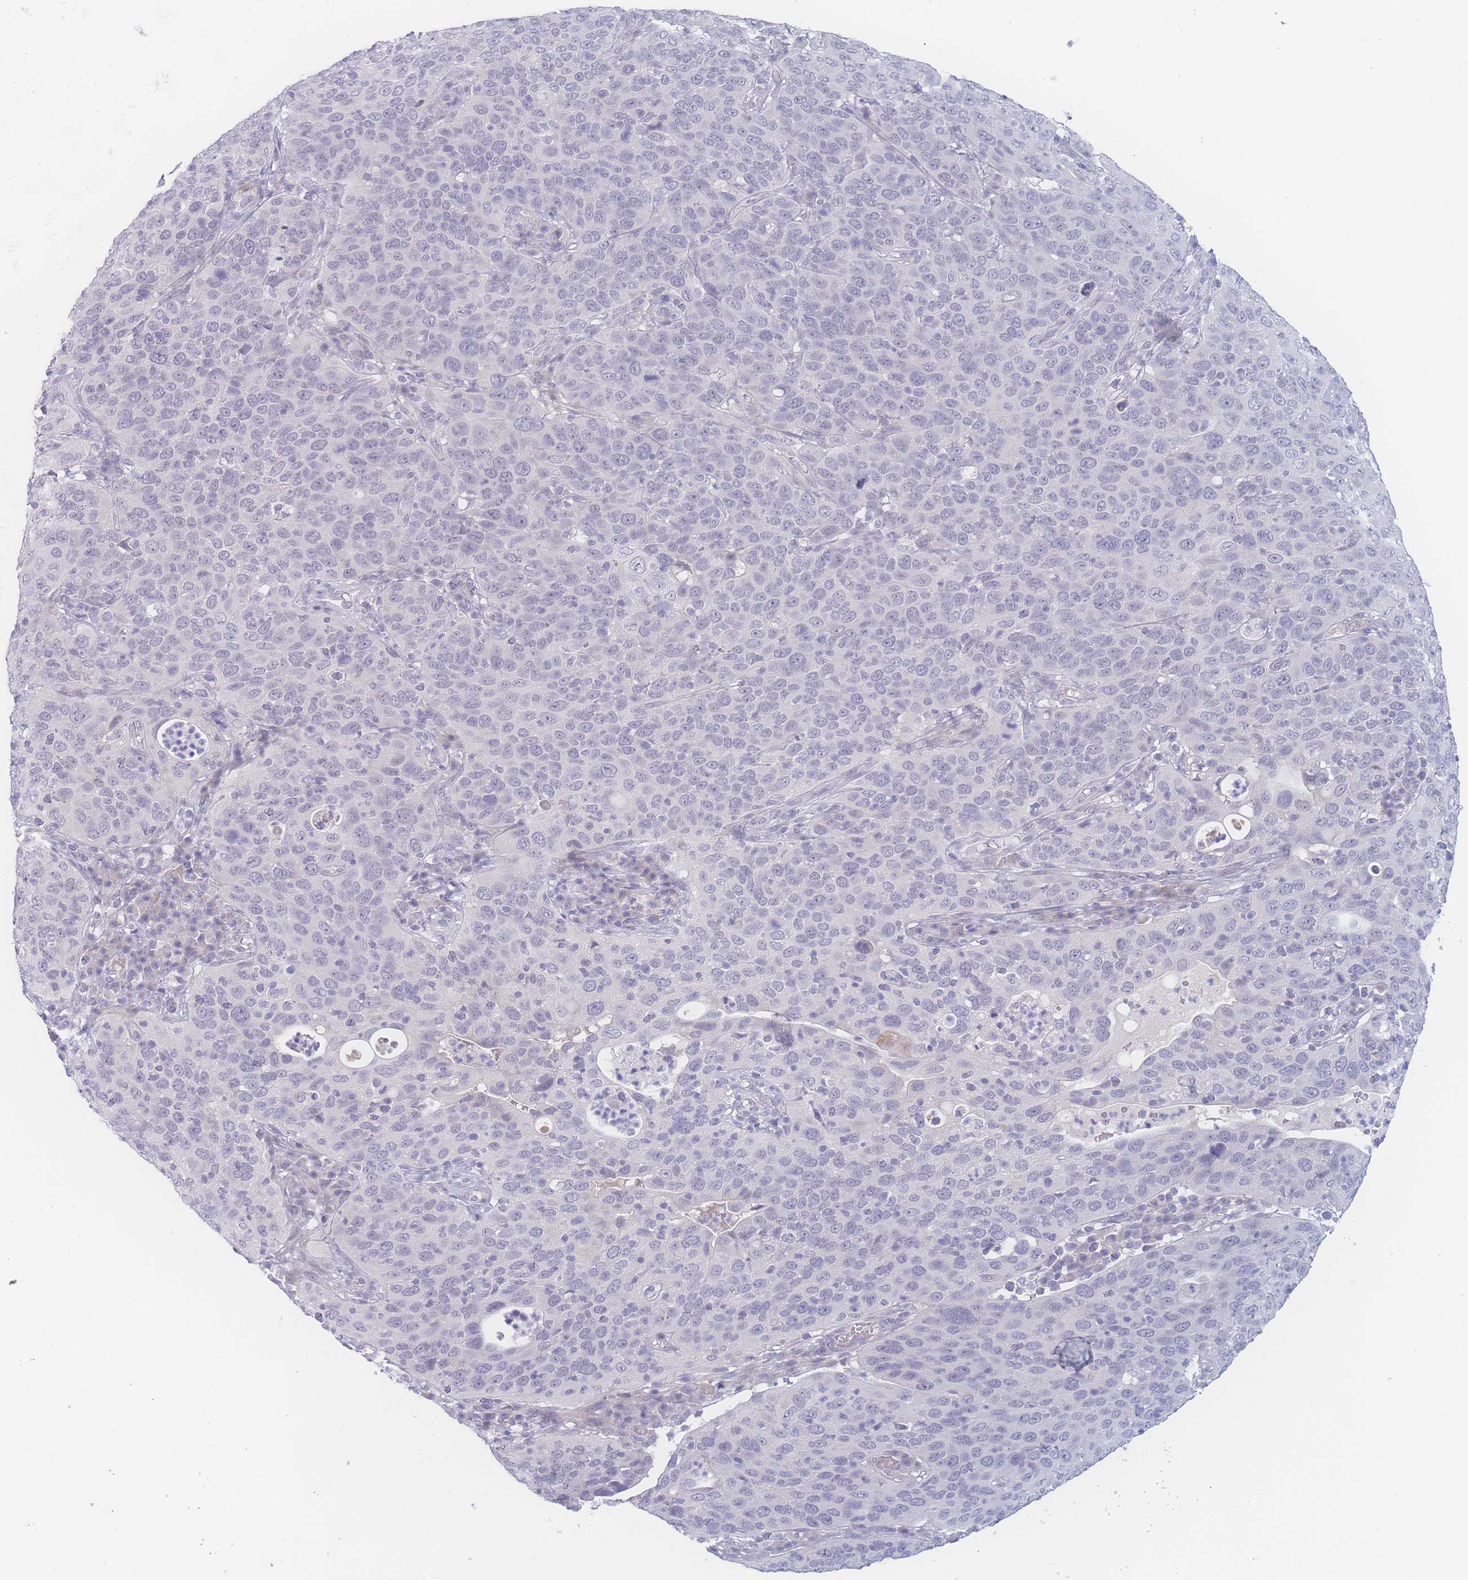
{"staining": {"intensity": "negative", "quantity": "none", "location": "none"}, "tissue": "cervical cancer", "cell_type": "Tumor cells", "image_type": "cancer", "snomed": [{"axis": "morphology", "description": "Squamous cell carcinoma, NOS"}, {"axis": "topography", "description": "Cervix"}], "caption": "High magnification brightfield microscopy of squamous cell carcinoma (cervical) stained with DAB (brown) and counterstained with hematoxylin (blue): tumor cells show no significant expression.", "gene": "PRSS22", "patient": {"sex": "female", "age": 36}}